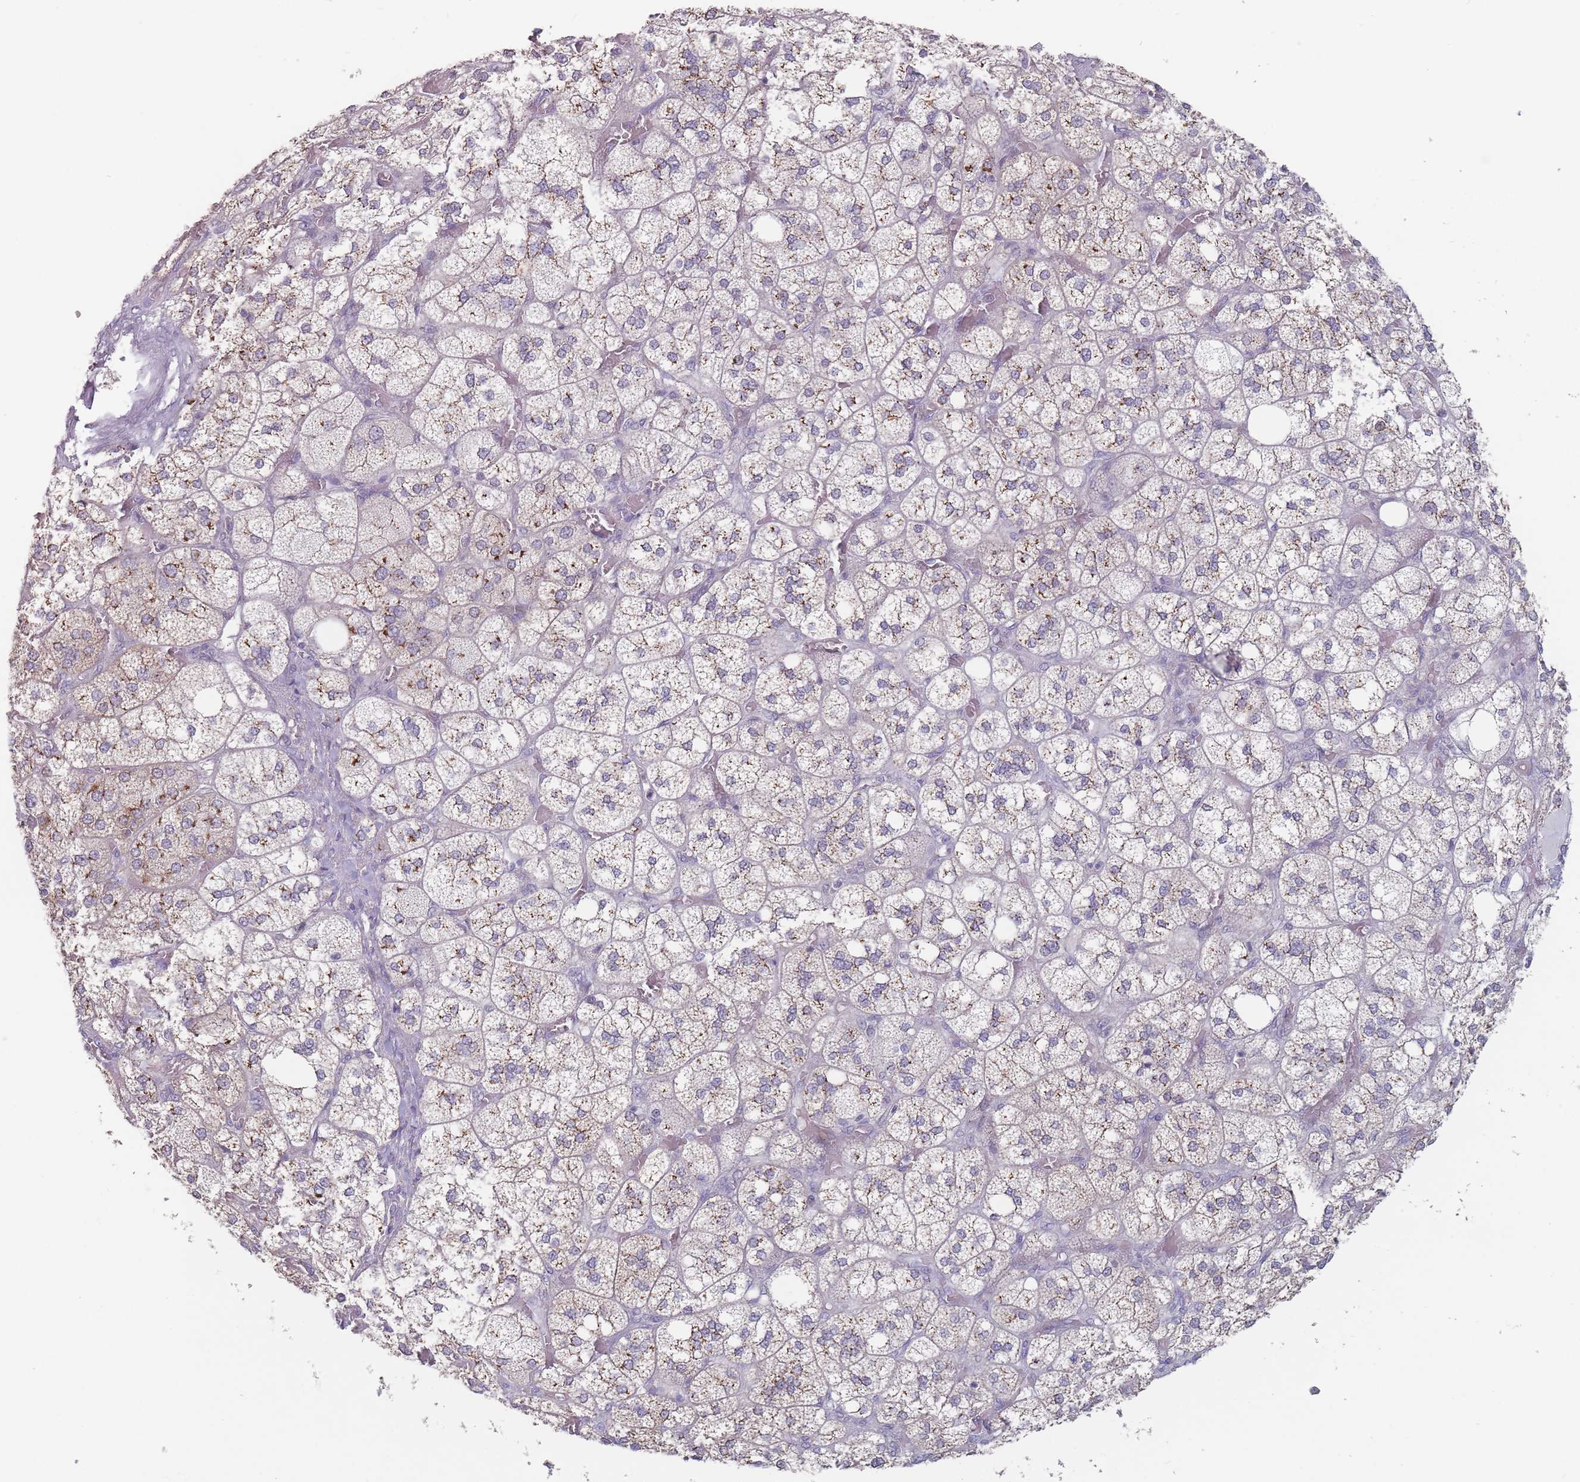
{"staining": {"intensity": "strong", "quantity": "25%-75%", "location": "cytoplasmic/membranous"}, "tissue": "adrenal gland", "cell_type": "Glandular cells", "image_type": "normal", "snomed": [{"axis": "morphology", "description": "Normal tissue, NOS"}, {"axis": "topography", "description": "Adrenal gland"}], "caption": "High-magnification brightfield microscopy of normal adrenal gland stained with DAB (brown) and counterstained with hematoxylin (blue). glandular cells exhibit strong cytoplasmic/membranous expression is identified in approximately25%-75% of cells.", "gene": "AKAIN1", "patient": {"sex": "male", "age": 61}}